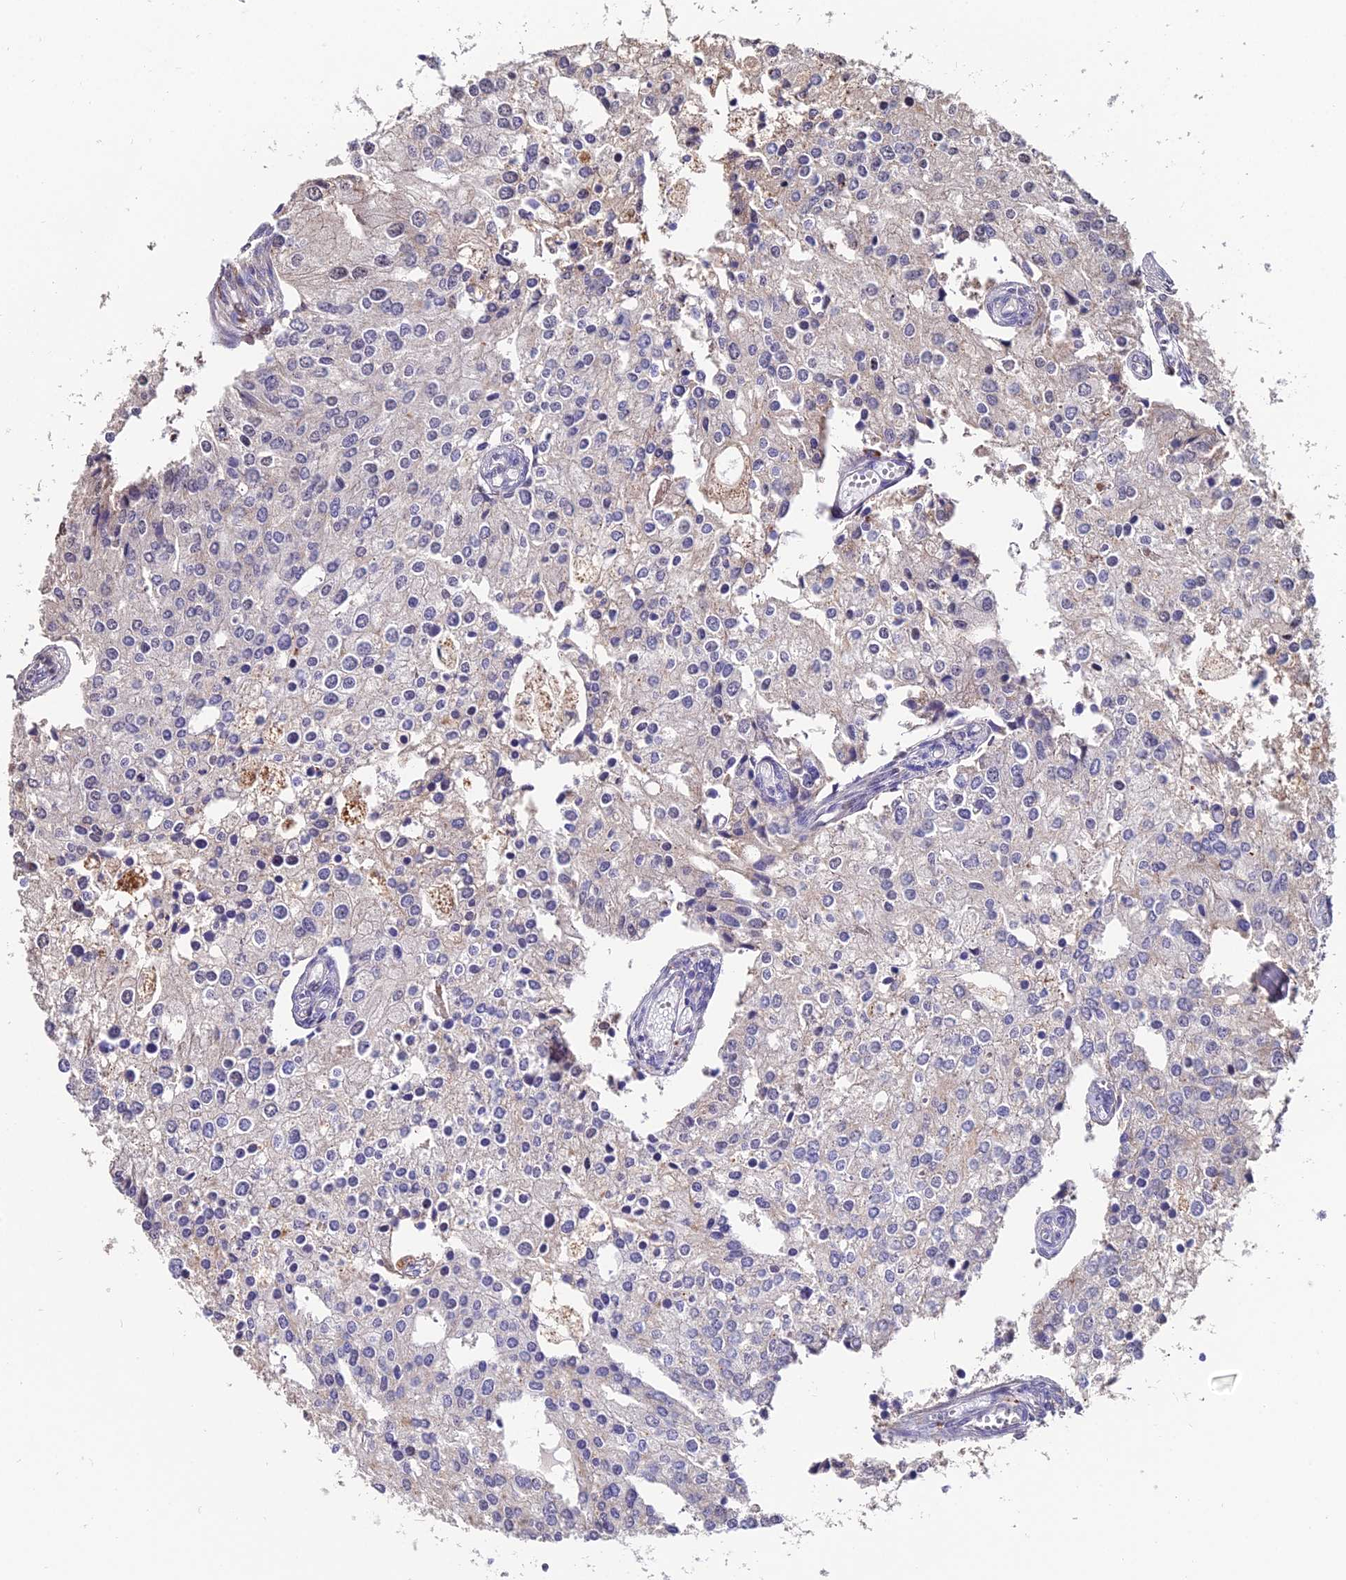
{"staining": {"intensity": "weak", "quantity": "<25%", "location": "cytoplasmic/membranous"}, "tissue": "prostate cancer", "cell_type": "Tumor cells", "image_type": "cancer", "snomed": [{"axis": "morphology", "description": "Adenocarcinoma, High grade"}, {"axis": "topography", "description": "Prostate"}], "caption": "The immunohistochemistry image has no significant positivity in tumor cells of prostate cancer (high-grade adenocarcinoma) tissue.", "gene": "ACTR5", "patient": {"sex": "male", "age": 62}}